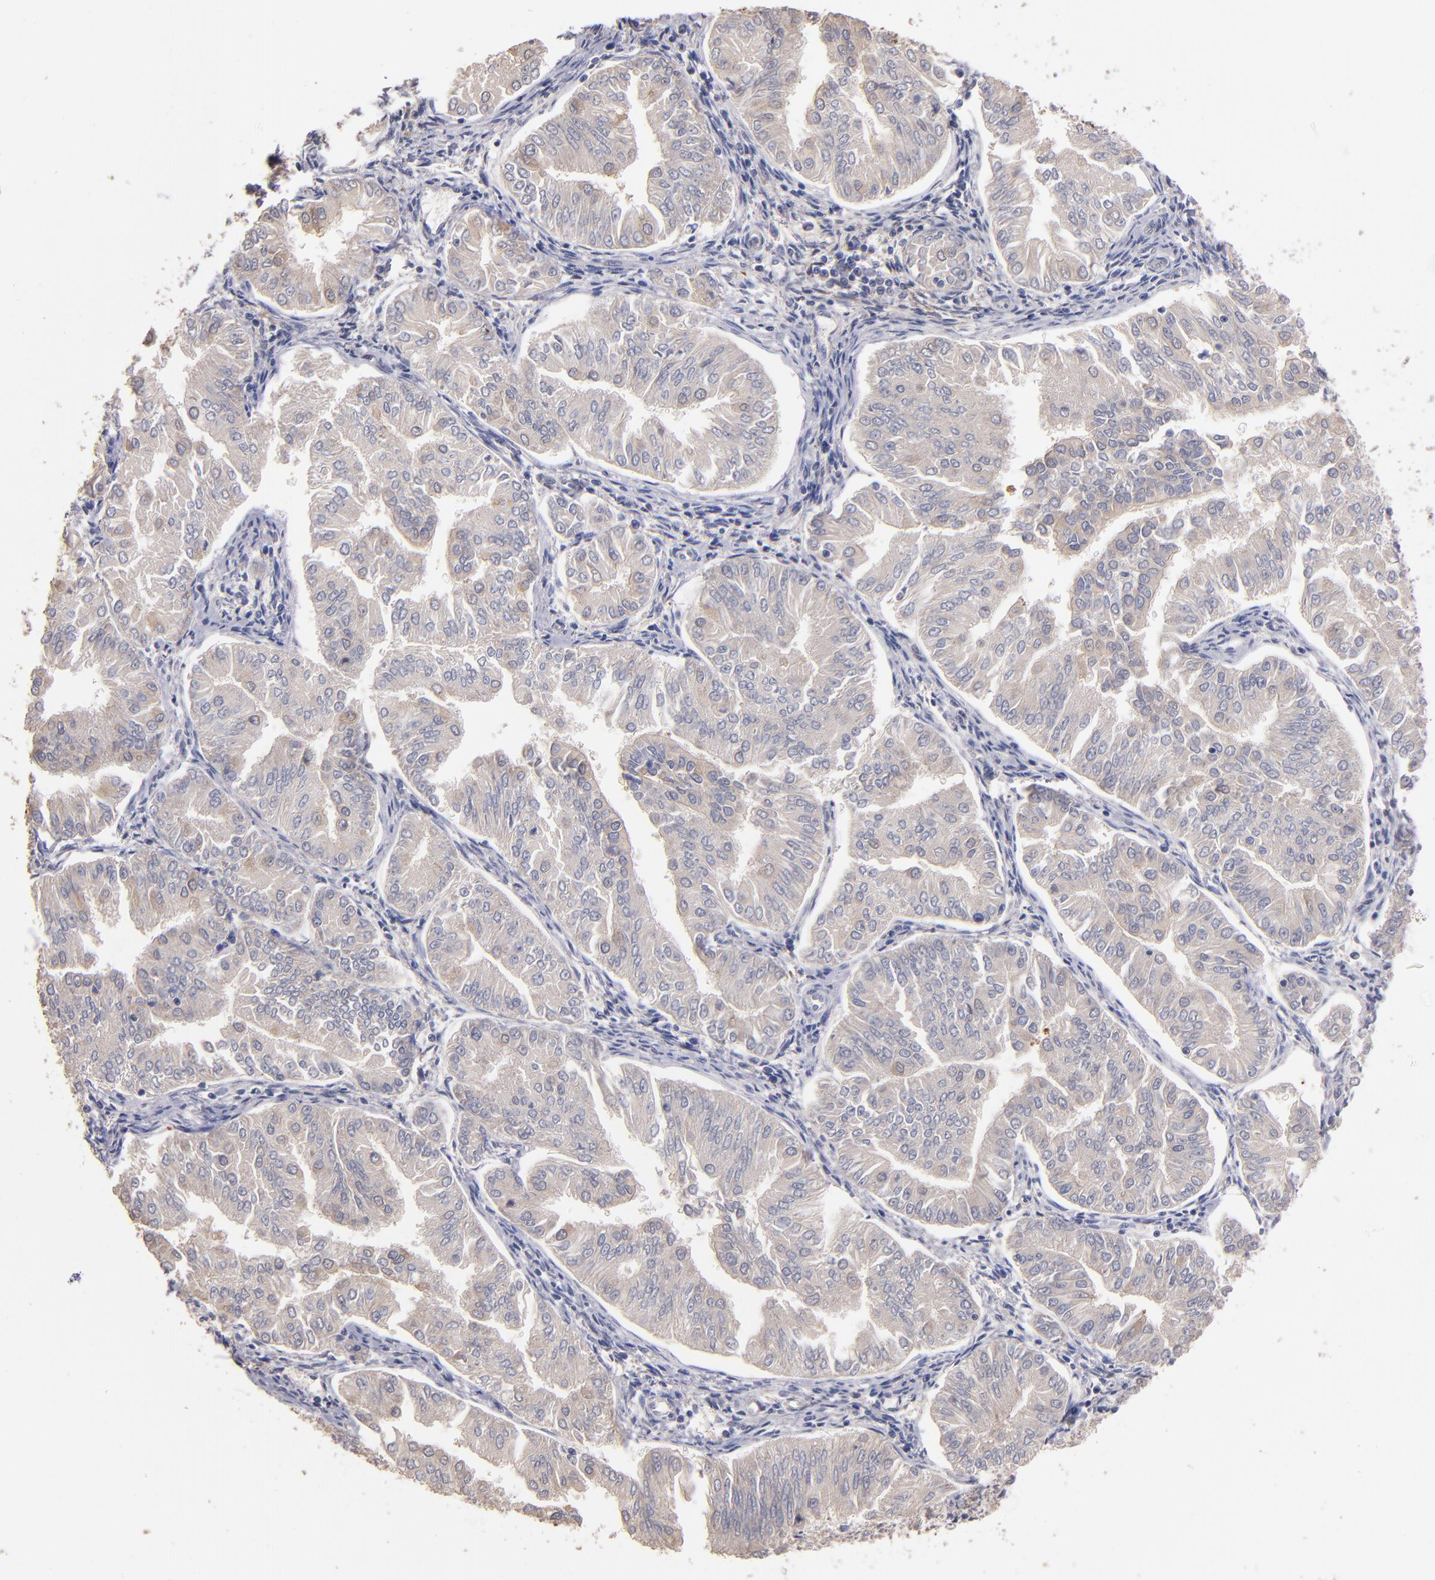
{"staining": {"intensity": "weak", "quantity": ">75%", "location": "cytoplasmic/membranous"}, "tissue": "endometrial cancer", "cell_type": "Tumor cells", "image_type": "cancer", "snomed": [{"axis": "morphology", "description": "Adenocarcinoma, NOS"}, {"axis": "topography", "description": "Endometrium"}], "caption": "Endometrial adenocarcinoma stained with a protein marker exhibits weak staining in tumor cells.", "gene": "TTLL12", "patient": {"sex": "female", "age": 53}}